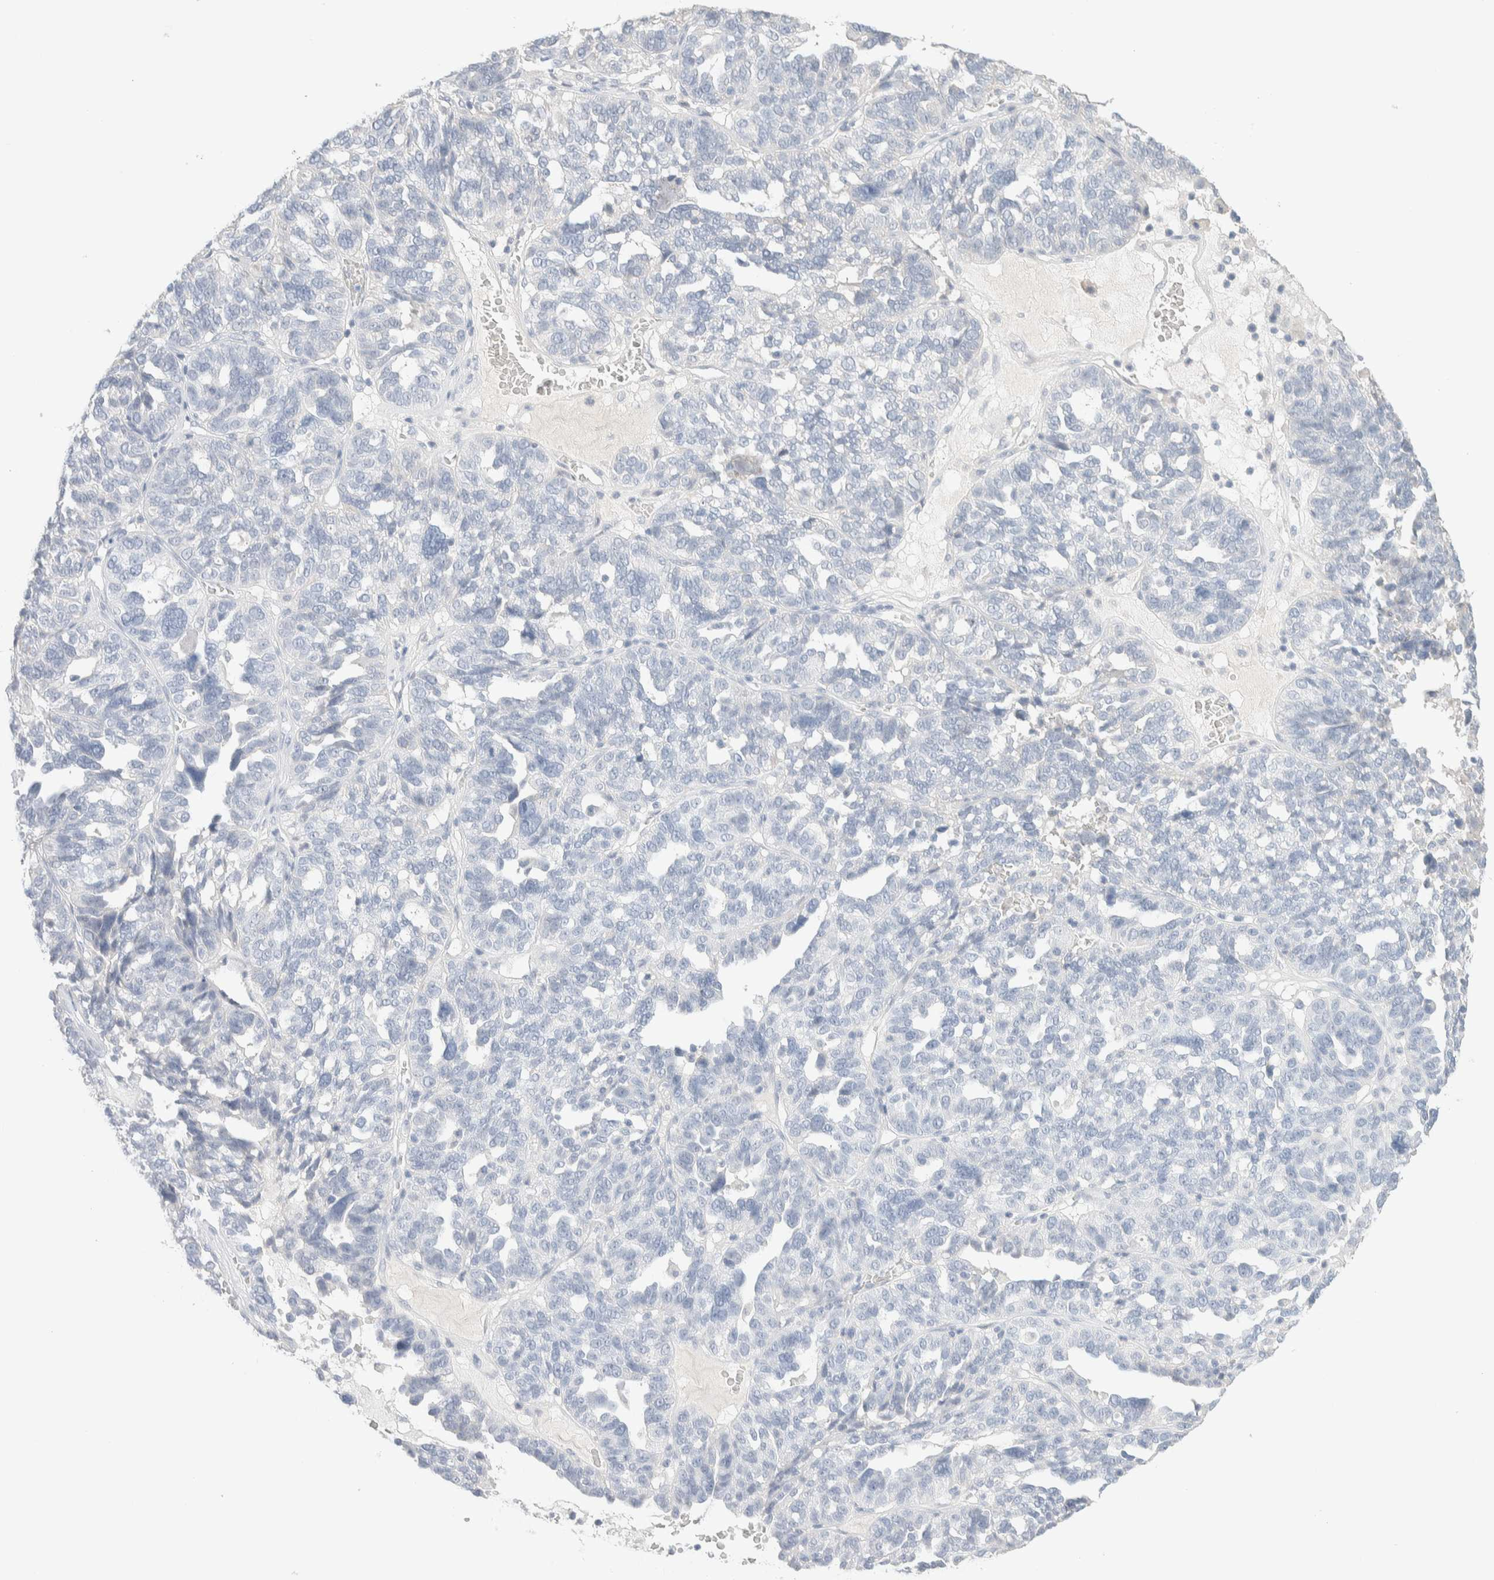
{"staining": {"intensity": "negative", "quantity": "none", "location": "none"}, "tissue": "ovarian cancer", "cell_type": "Tumor cells", "image_type": "cancer", "snomed": [{"axis": "morphology", "description": "Cystadenocarcinoma, serous, NOS"}, {"axis": "topography", "description": "Ovary"}], "caption": "Immunohistochemistry (IHC) histopathology image of ovarian cancer stained for a protein (brown), which exhibits no positivity in tumor cells.", "gene": "RIDA", "patient": {"sex": "female", "age": 59}}